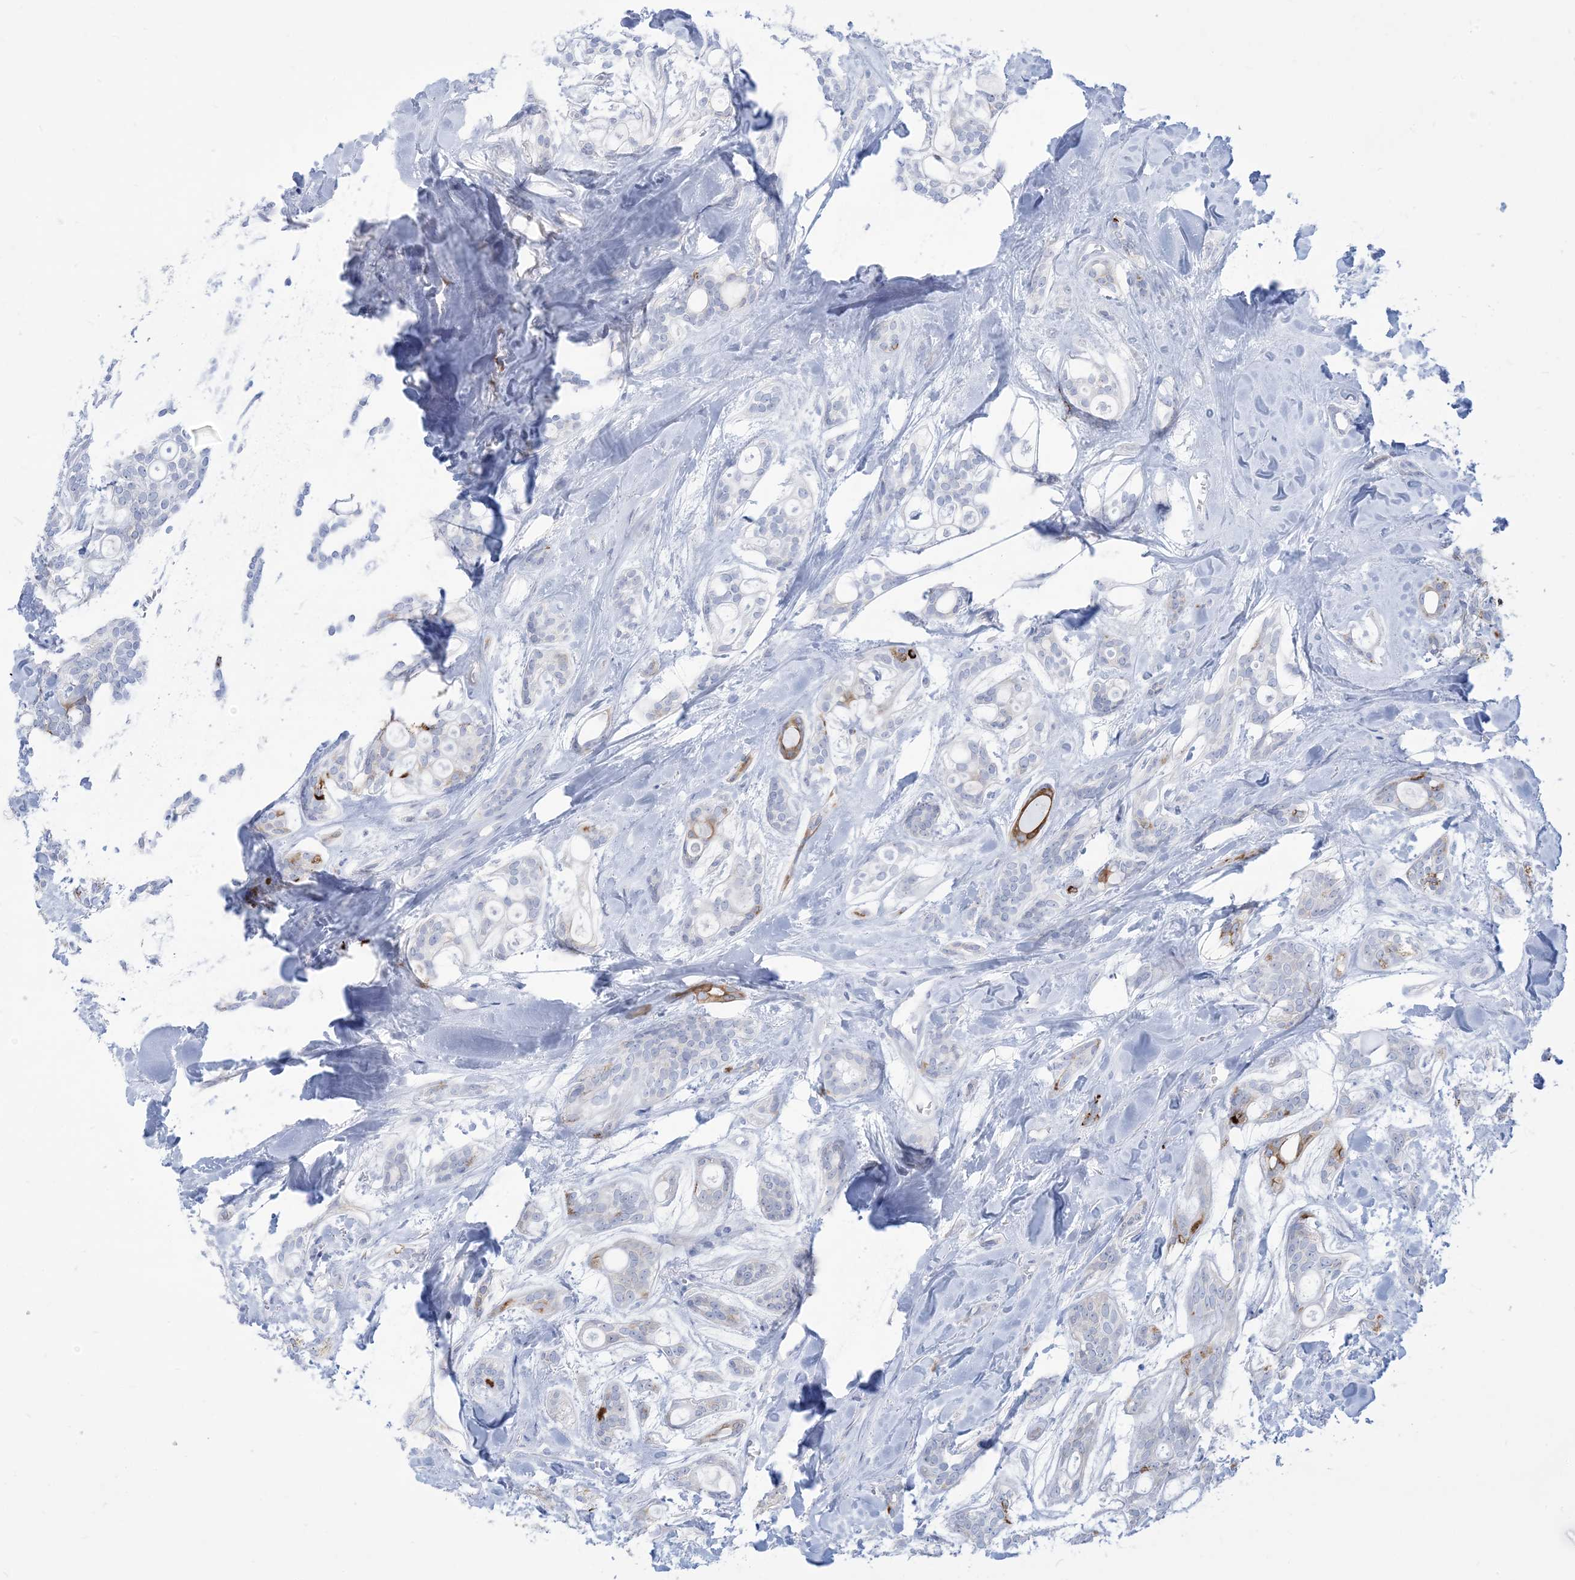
{"staining": {"intensity": "moderate", "quantity": "<25%", "location": "cytoplasmic/membranous"}, "tissue": "head and neck cancer", "cell_type": "Tumor cells", "image_type": "cancer", "snomed": [{"axis": "morphology", "description": "Adenocarcinoma, NOS"}, {"axis": "topography", "description": "Head-Neck"}], "caption": "This histopathology image shows immunohistochemistry staining of head and neck cancer, with low moderate cytoplasmic/membranous staining in approximately <25% of tumor cells.", "gene": "MARS2", "patient": {"sex": "male", "age": 66}}